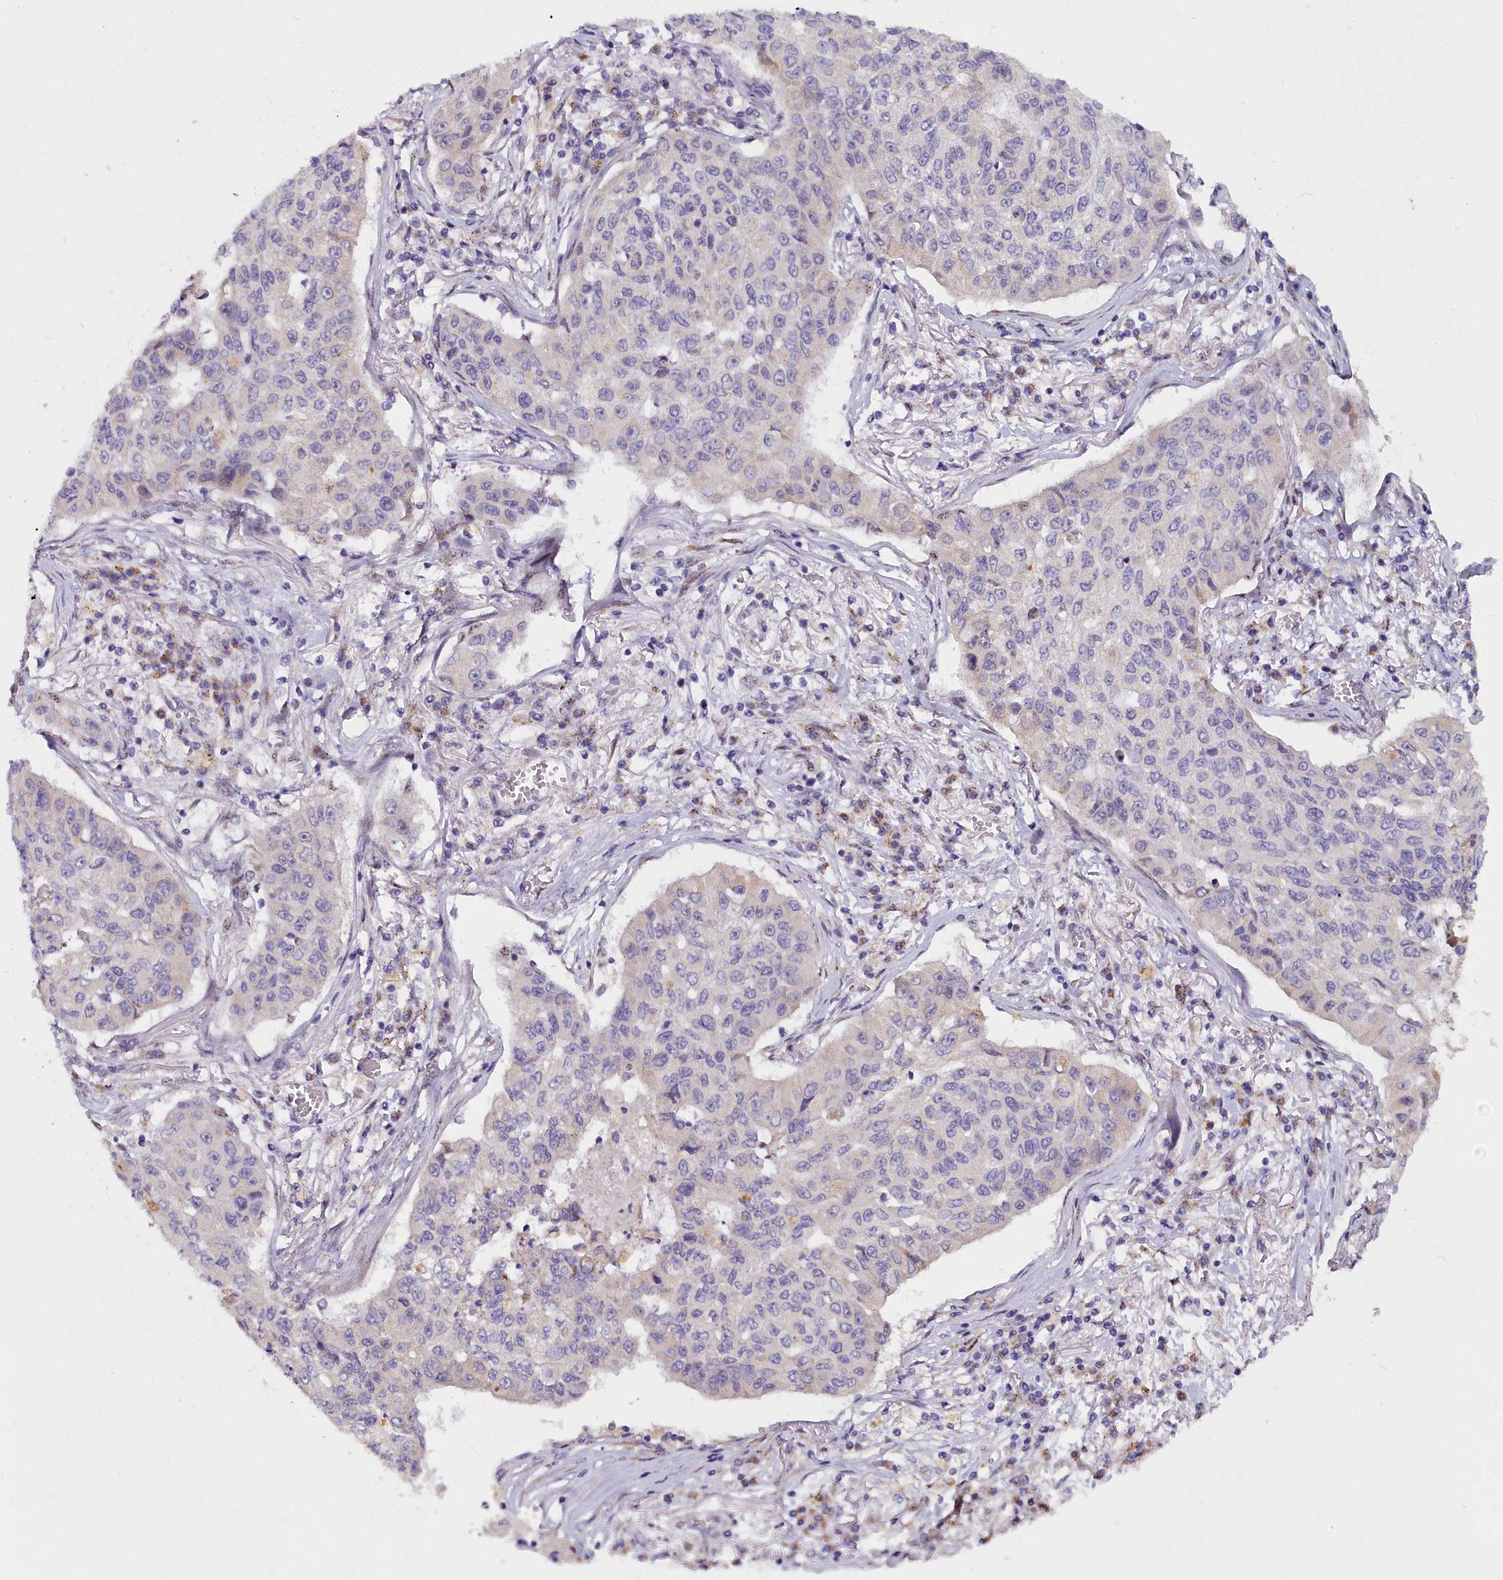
{"staining": {"intensity": "negative", "quantity": "none", "location": "none"}, "tissue": "lung cancer", "cell_type": "Tumor cells", "image_type": "cancer", "snomed": [{"axis": "morphology", "description": "Squamous cell carcinoma, NOS"}, {"axis": "topography", "description": "Lung"}], "caption": "This photomicrograph is of lung cancer stained with immunohistochemistry to label a protein in brown with the nuclei are counter-stained blue. There is no positivity in tumor cells.", "gene": "WDPCP", "patient": {"sex": "male", "age": 74}}